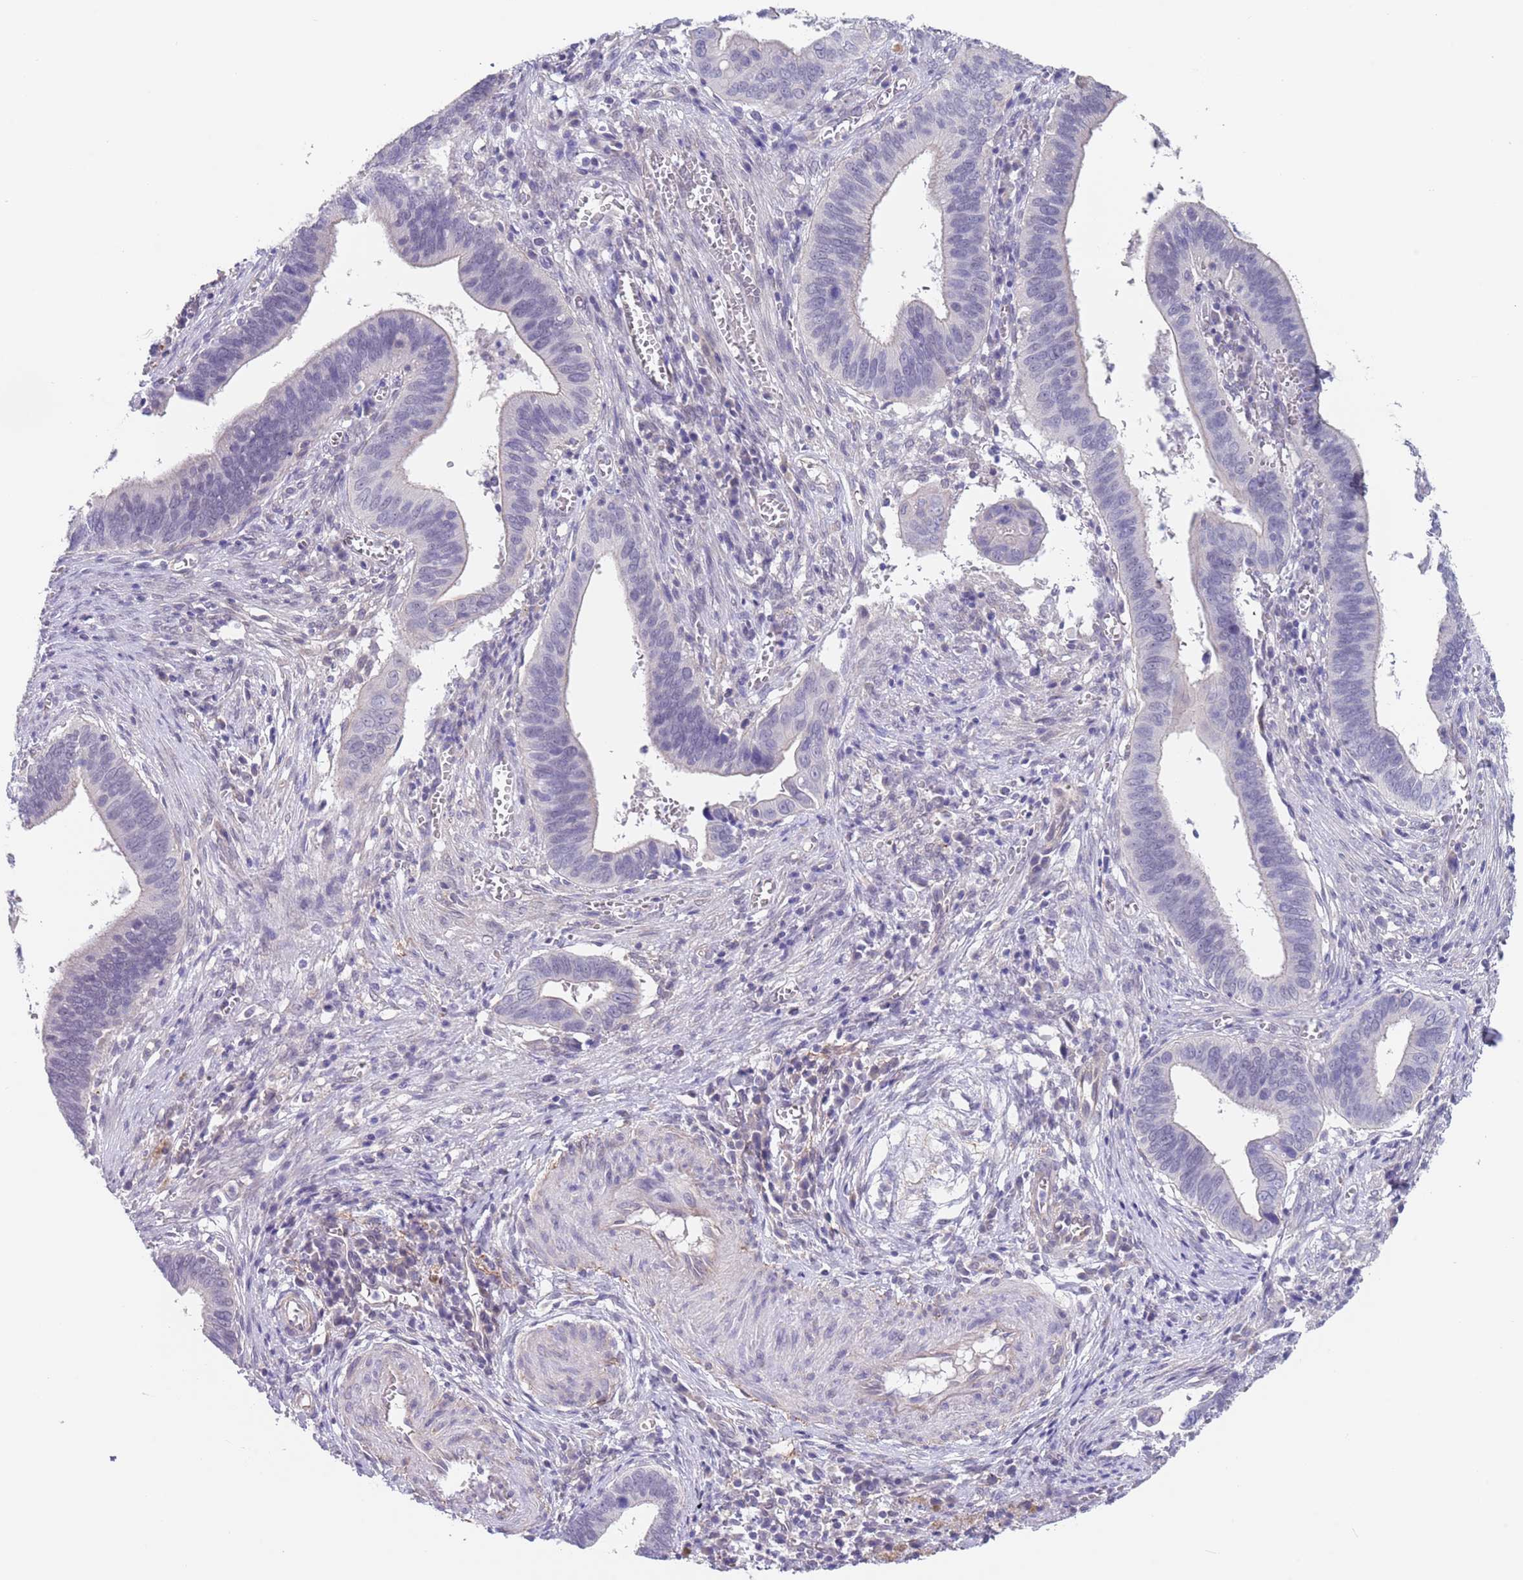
{"staining": {"intensity": "negative", "quantity": "none", "location": "none"}, "tissue": "cervical cancer", "cell_type": "Tumor cells", "image_type": "cancer", "snomed": [{"axis": "morphology", "description": "Adenocarcinoma, NOS"}, {"axis": "topography", "description": "Cervix"}], "caption": "Immunohistochemistry photomicrograph of human cervical cancer stained for a protein (brown), which shows no positivity in tumor cells.", "gene": "RNF169", "patient": {"sex": "female", "age": 42}}